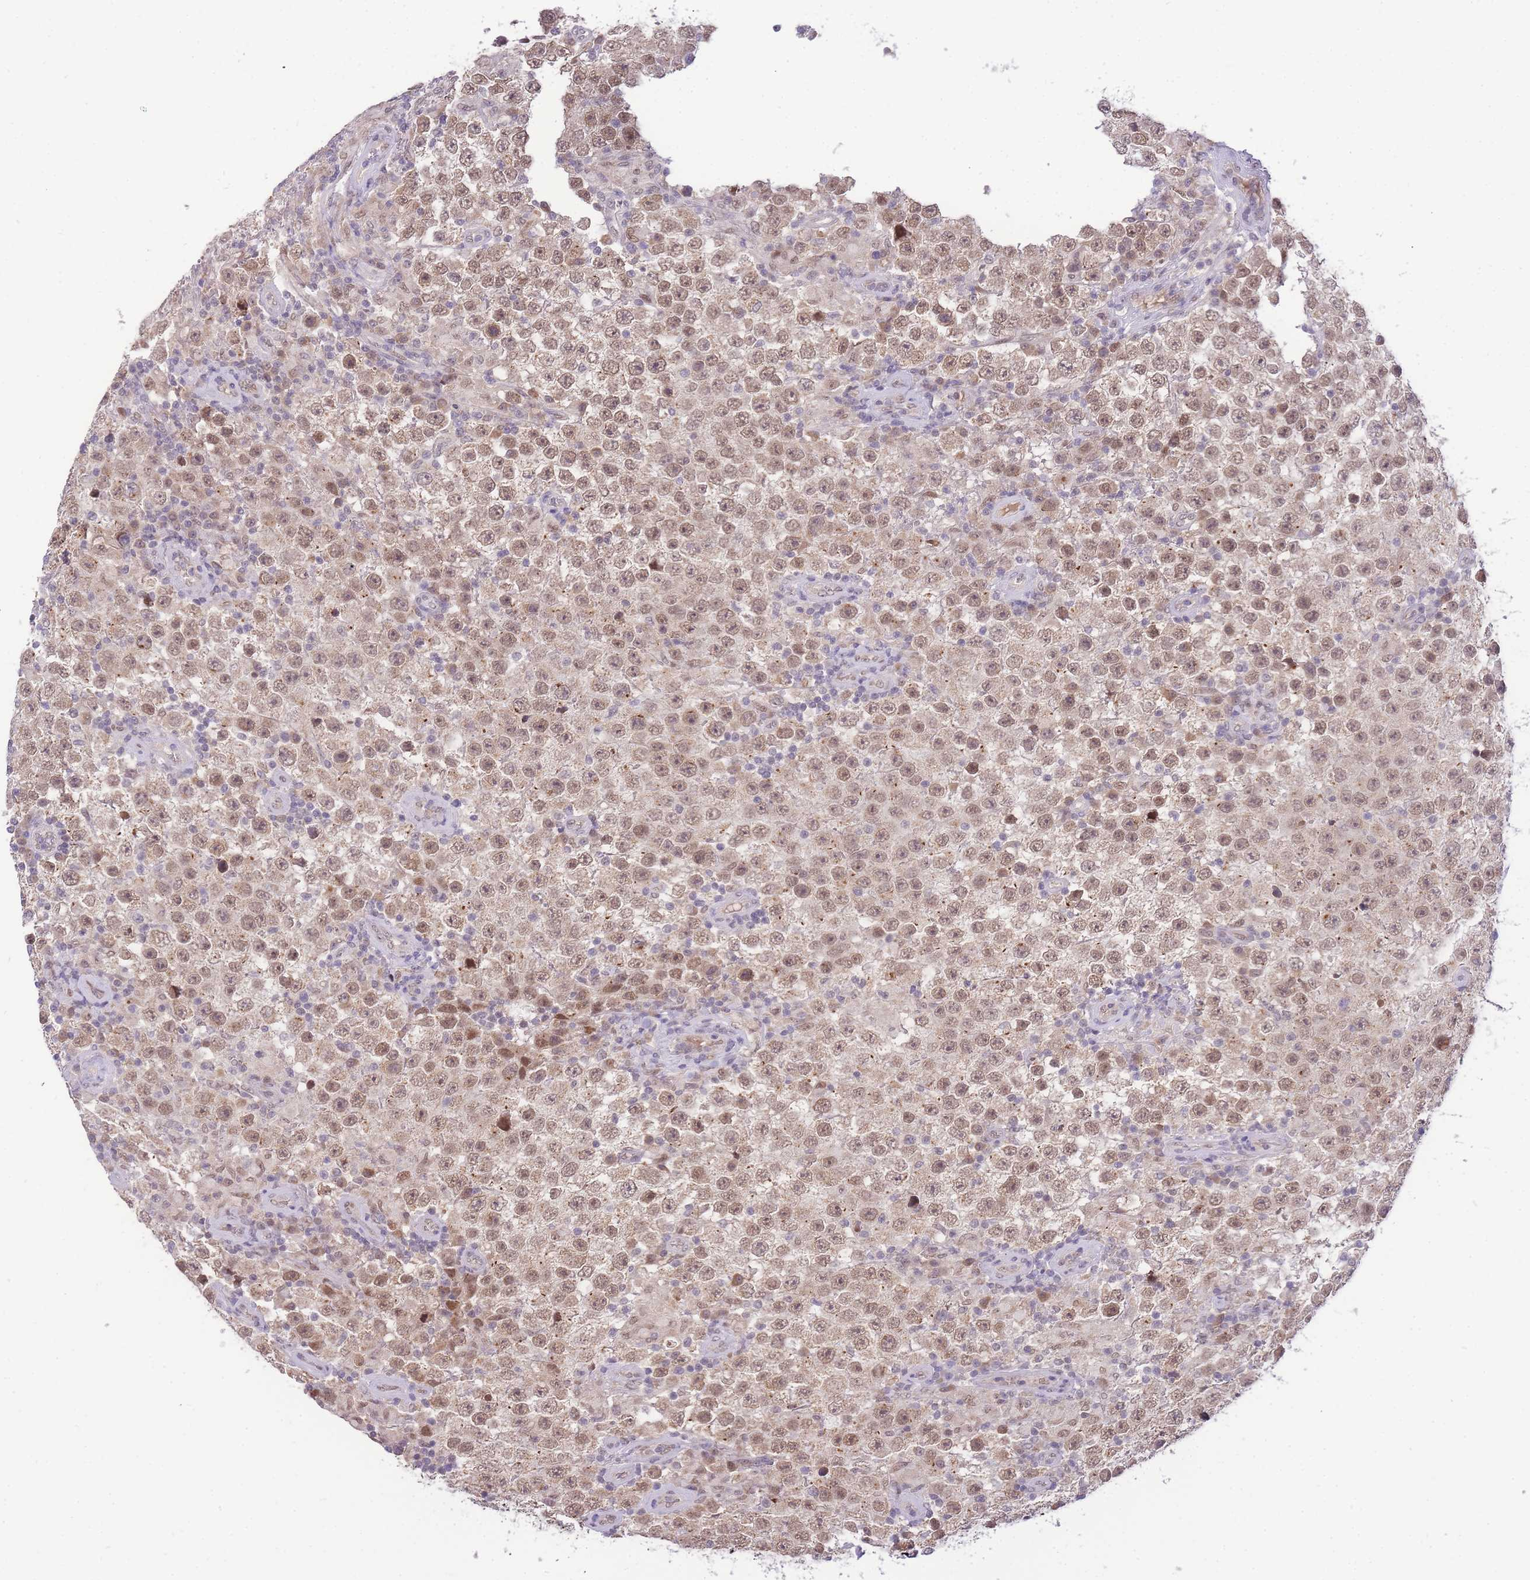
{"staining": {"intensity": "moderate", "quantity": ">75%", "location": "cytoplasmic/membranous,nuclear"}, "tissue": "testis cancer", "cell_type": "Tumor cells", "image_type": "cancer", "snomed": [{"axis": "morphology", "description": "Normal tissue, NOS"}, {"axis": "morphology", "description": "Urothelial carcinoma, High grade"}, {"axis": "morphology", "description": "Seminoma, NOS"}, {"axis": "morphology", "description": "Carcinoma, Embryonal, NOS"}, {"axis": "topography", "description": "Urinary bladder"}, {"axis": "topography", "description": "Testis"}], "caption": "Immunohistochemical staining of testis cancer demonstrates medium levels of moderate cytoplasmic/membranous and nuclear positivity in about >75% of tumor cells. The staining was performed using DAB (3,3'-diaminobenzidine), with brown indicating positive protein expression. Nuclei are stained blue with hematoxylin.", "gene": "PUS10", "patient": {"sex": "male", "age": 41}}